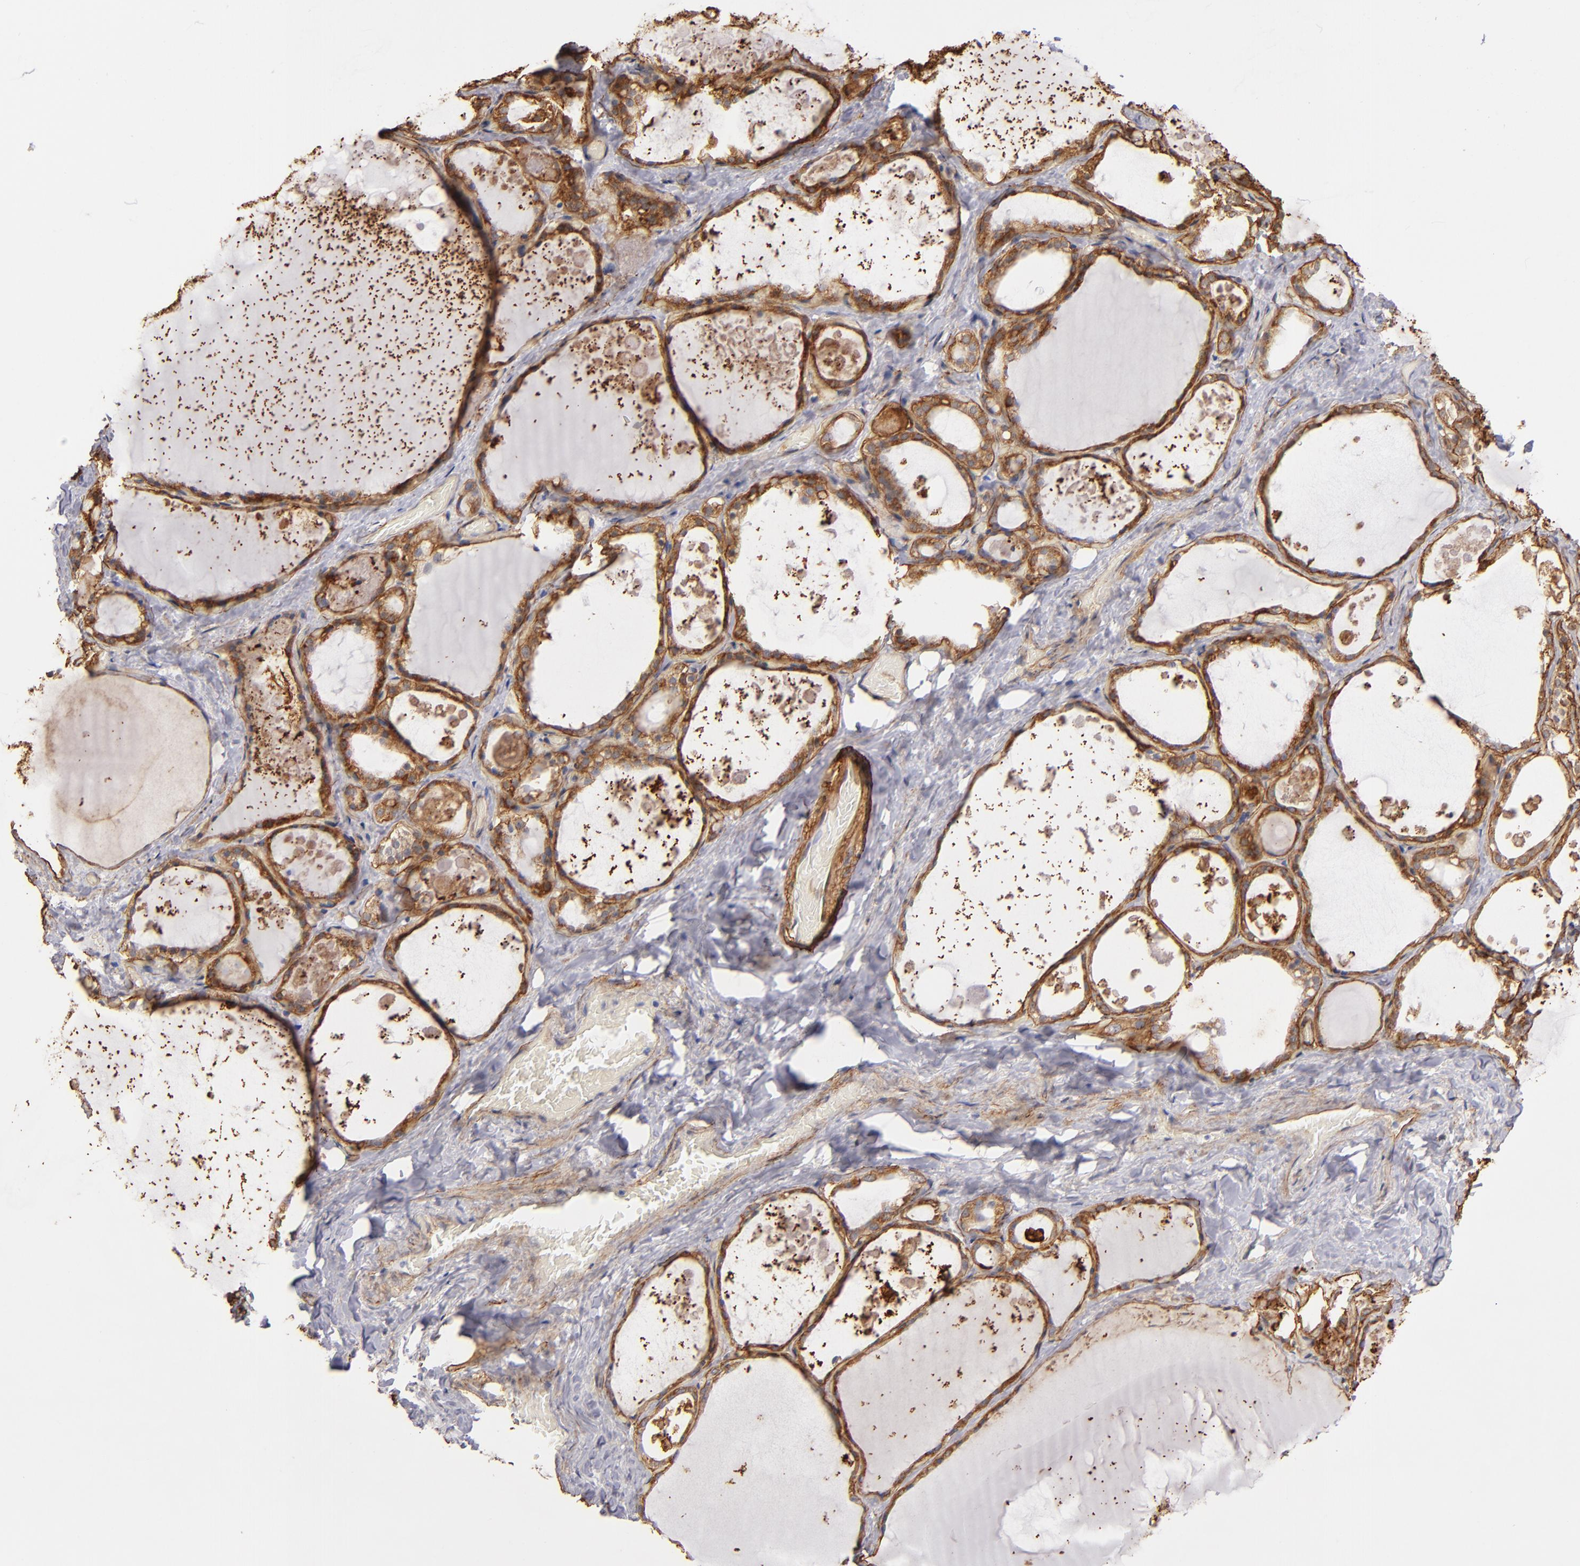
{"staining": {"intensity": "moderate", "quantity": ">75%", "location": "cytoplasmic/membranous"}, "tissue": "thyroid gland", "cell_type": "Glandular cells", "image_type": "normal", "snomed": [{"axis": "morphology", "description": "Normal tissue, NOS"}, {"axis": "topography", "description": "Thyroid gland"}], "caption": "Brown immunohistochemical staining in normal human thyroid gland demonstrates moderate cytoplasmic/membranous positivity in approximately >75% of glandular cells. (DAB (3,3'-diaminobenzidine) IHC, brown staining for protein, blue staining for nuclei).", "gene": "LAMC1", "patient": {"sex": "male", "age": 61}}